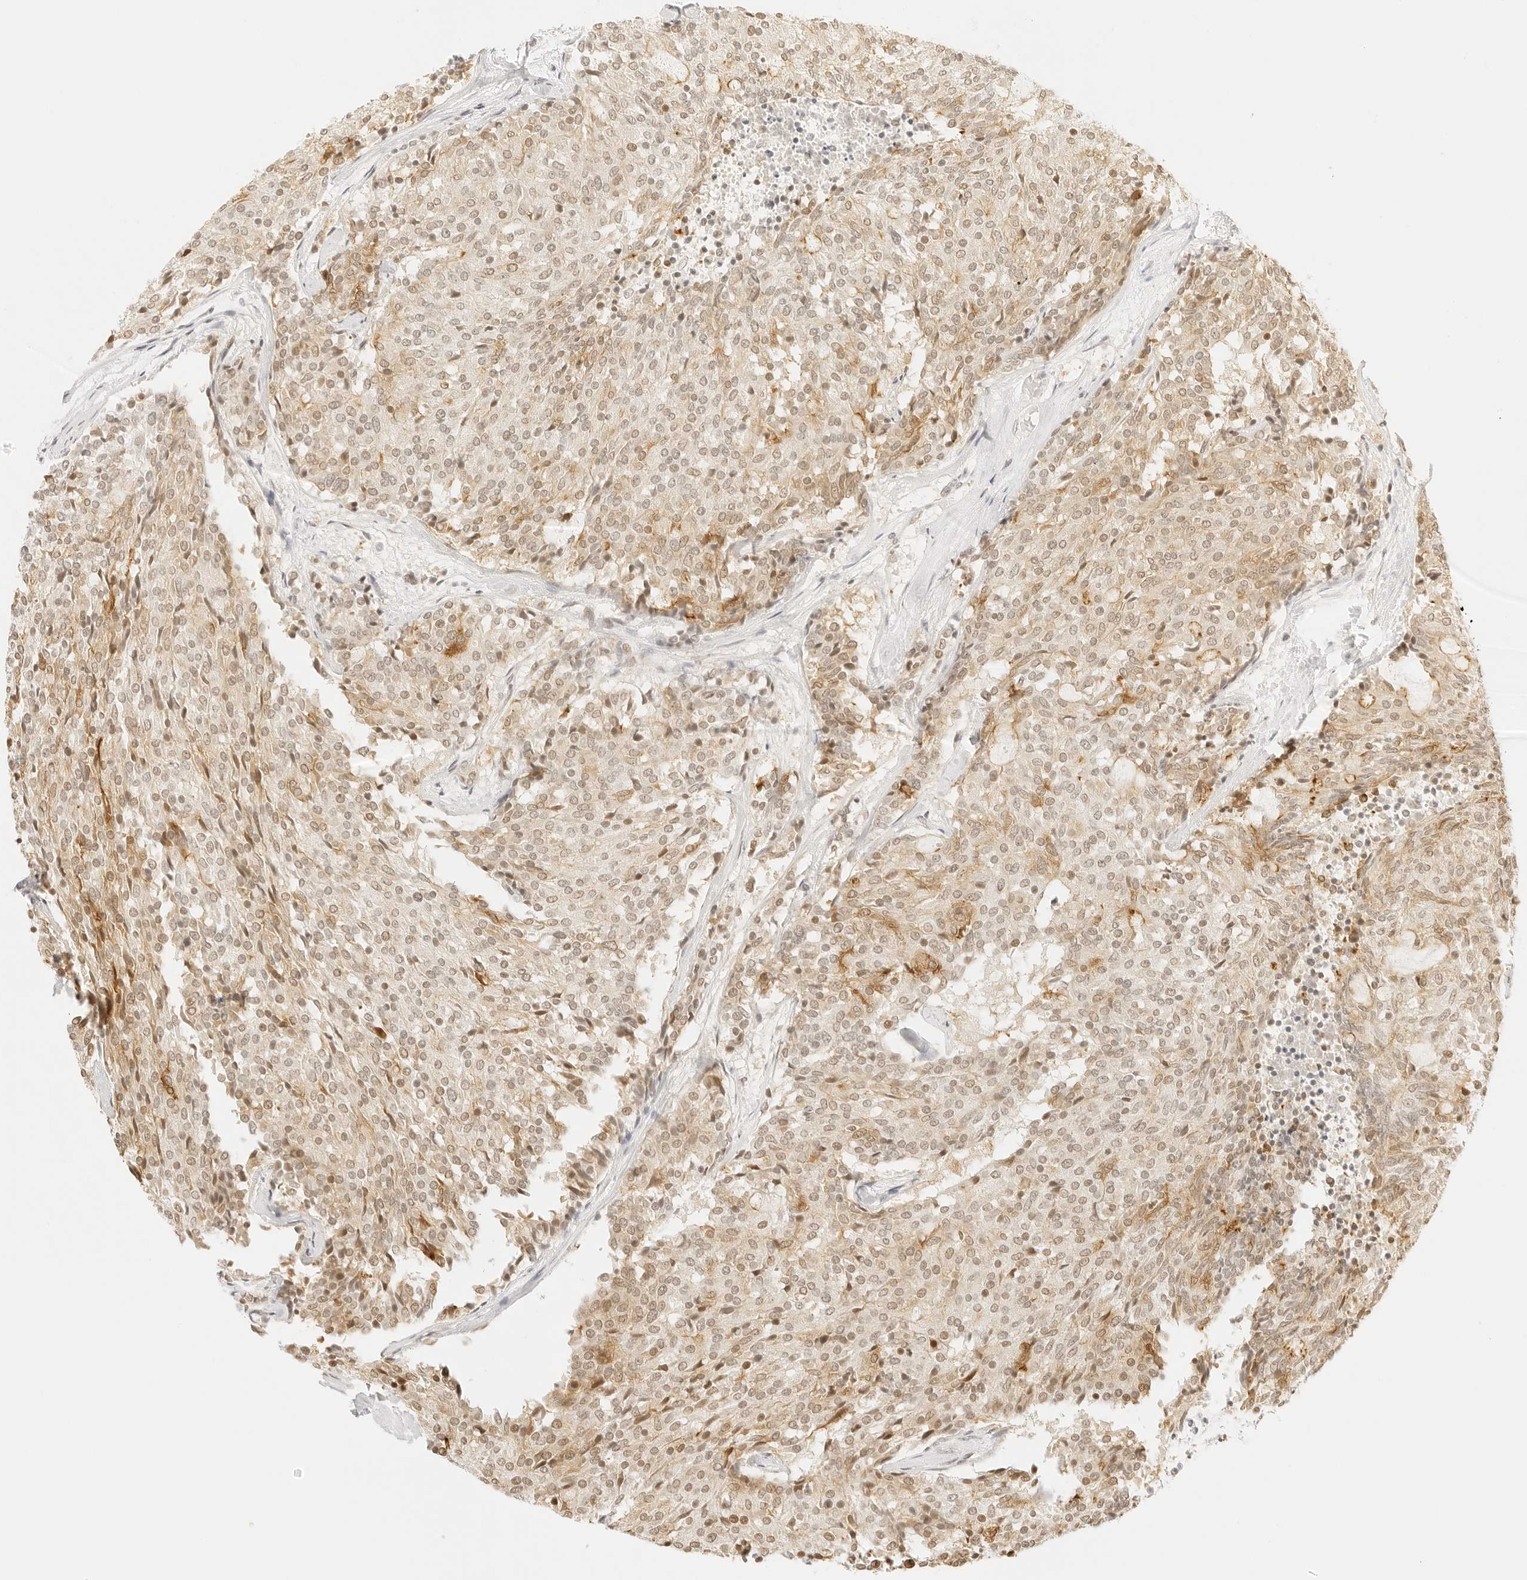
{"staining": {"intensity": "moderate", "quantity": ">75%", "location": "cytoplasmic/membranous,nuclear"}, "tissue": "carcinoid", "cell_type": "Tumor cells", "image_type": "cancer", "snomed": [{"axis": "morphology", "description": "Carcinoid, malignant, NOS"}, {"axis": "topography", "description": "Pancreas"}], "caption": "This image reveals carcinoid stained with IHC to label a protein in brown. The cytoplasmic/membranous and nuclear of tumor cells show moderate positivity for the protein. Nuclei are counter-stained blue.", "gene": "GNAS", "patient": {"sex": "female", "age": 54}}